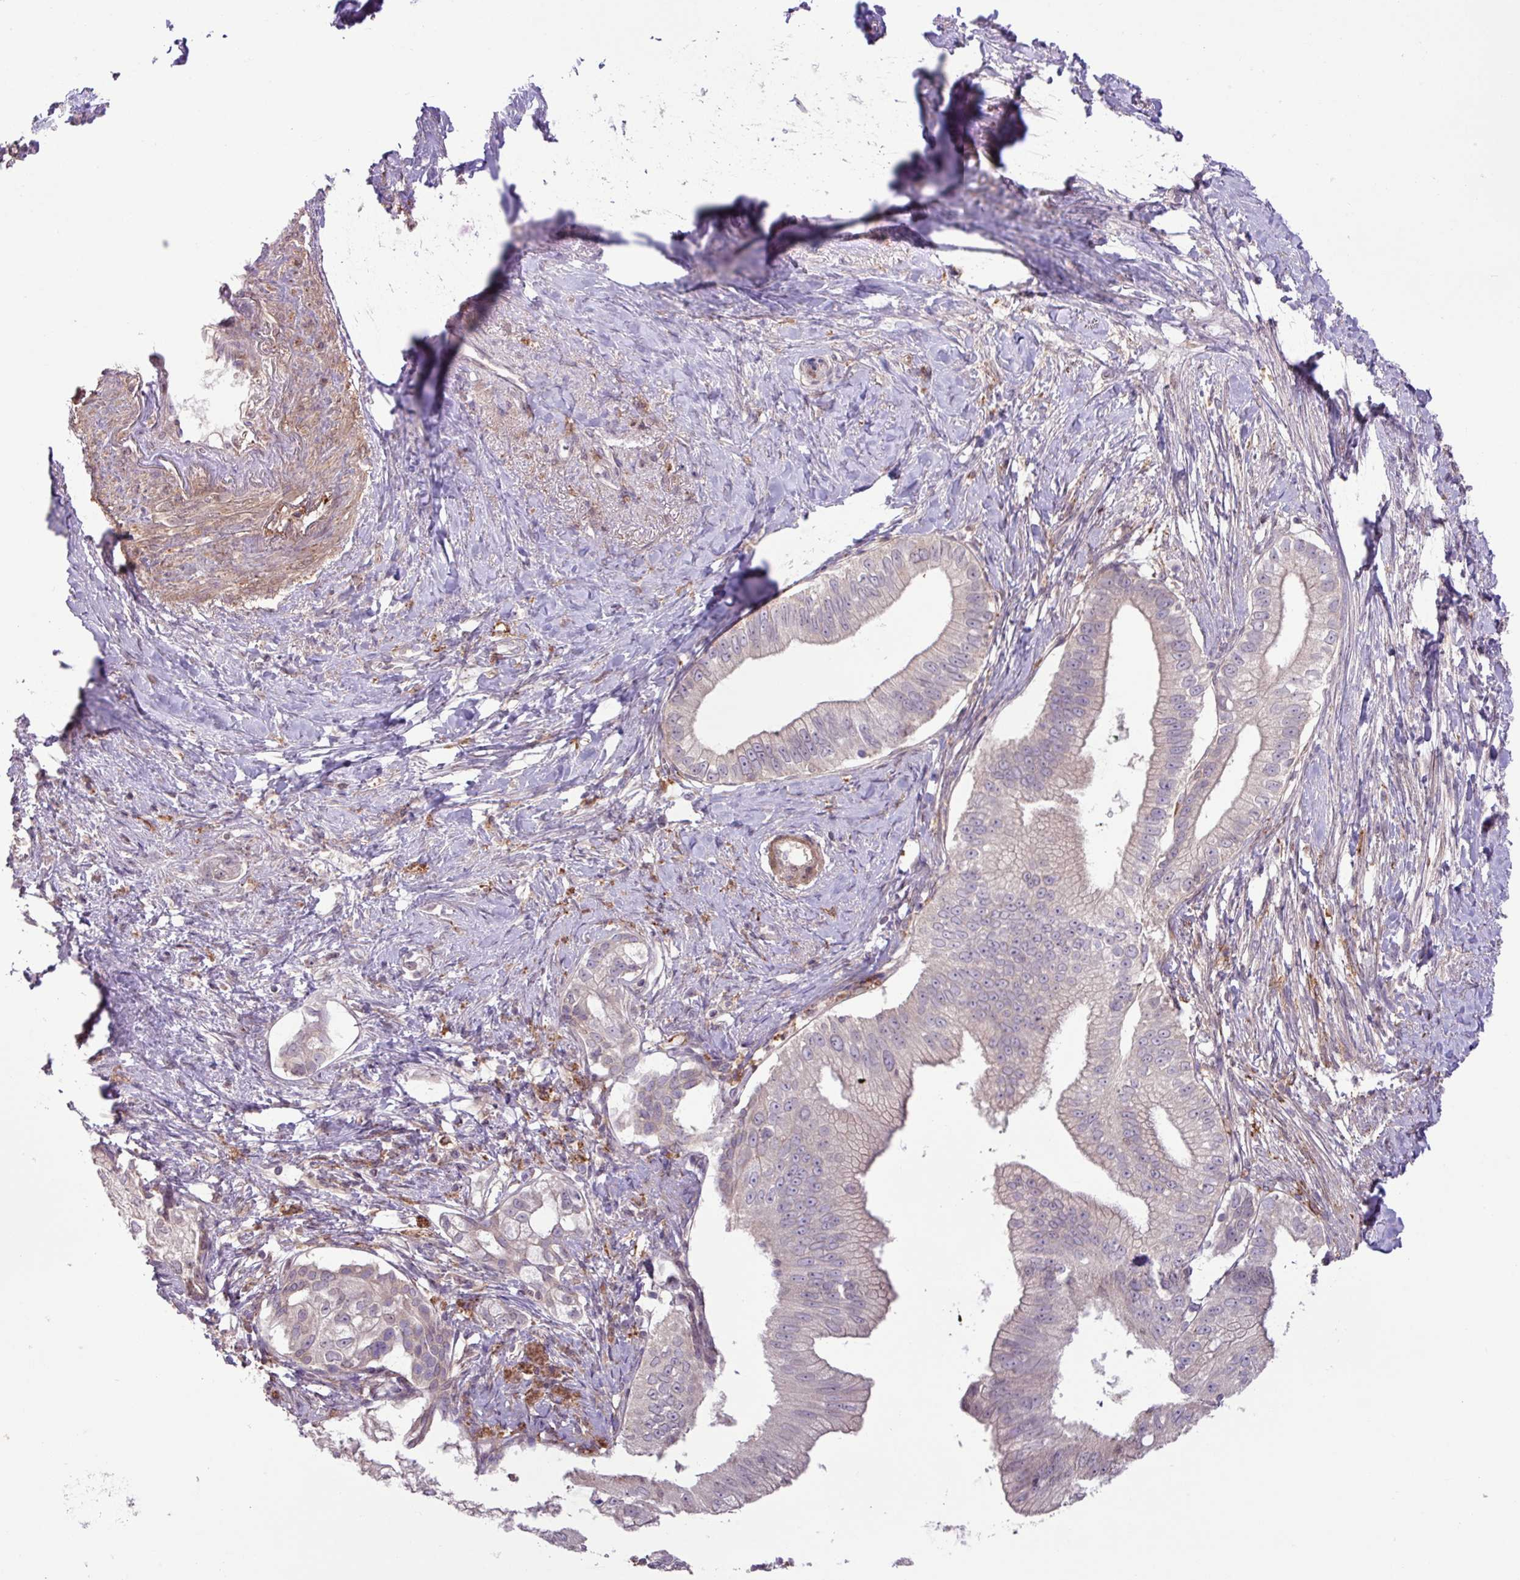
{"staining": {"intensity": "negative", "quantity": "none", "location": "none"}, "tissue": "pancreatic cancer", "cell_type": "Tumor cells", "image_type": "cancer", "snomed": [{"axis": "morphology", "description": "Adenocarcinoma, NOS"}, {"axis": "topography", "description": "Pancreas"}], "caption": "Immunohistochemistry micrograph of neoplastic tissue: human pancreatic cancer stained with DAB (3,3'-diaminobenzidine) exhibits no significant protein expression in tumor cells.", "gene": "ARHGEF25", "patient": {"sex": "male", "age": 70}}